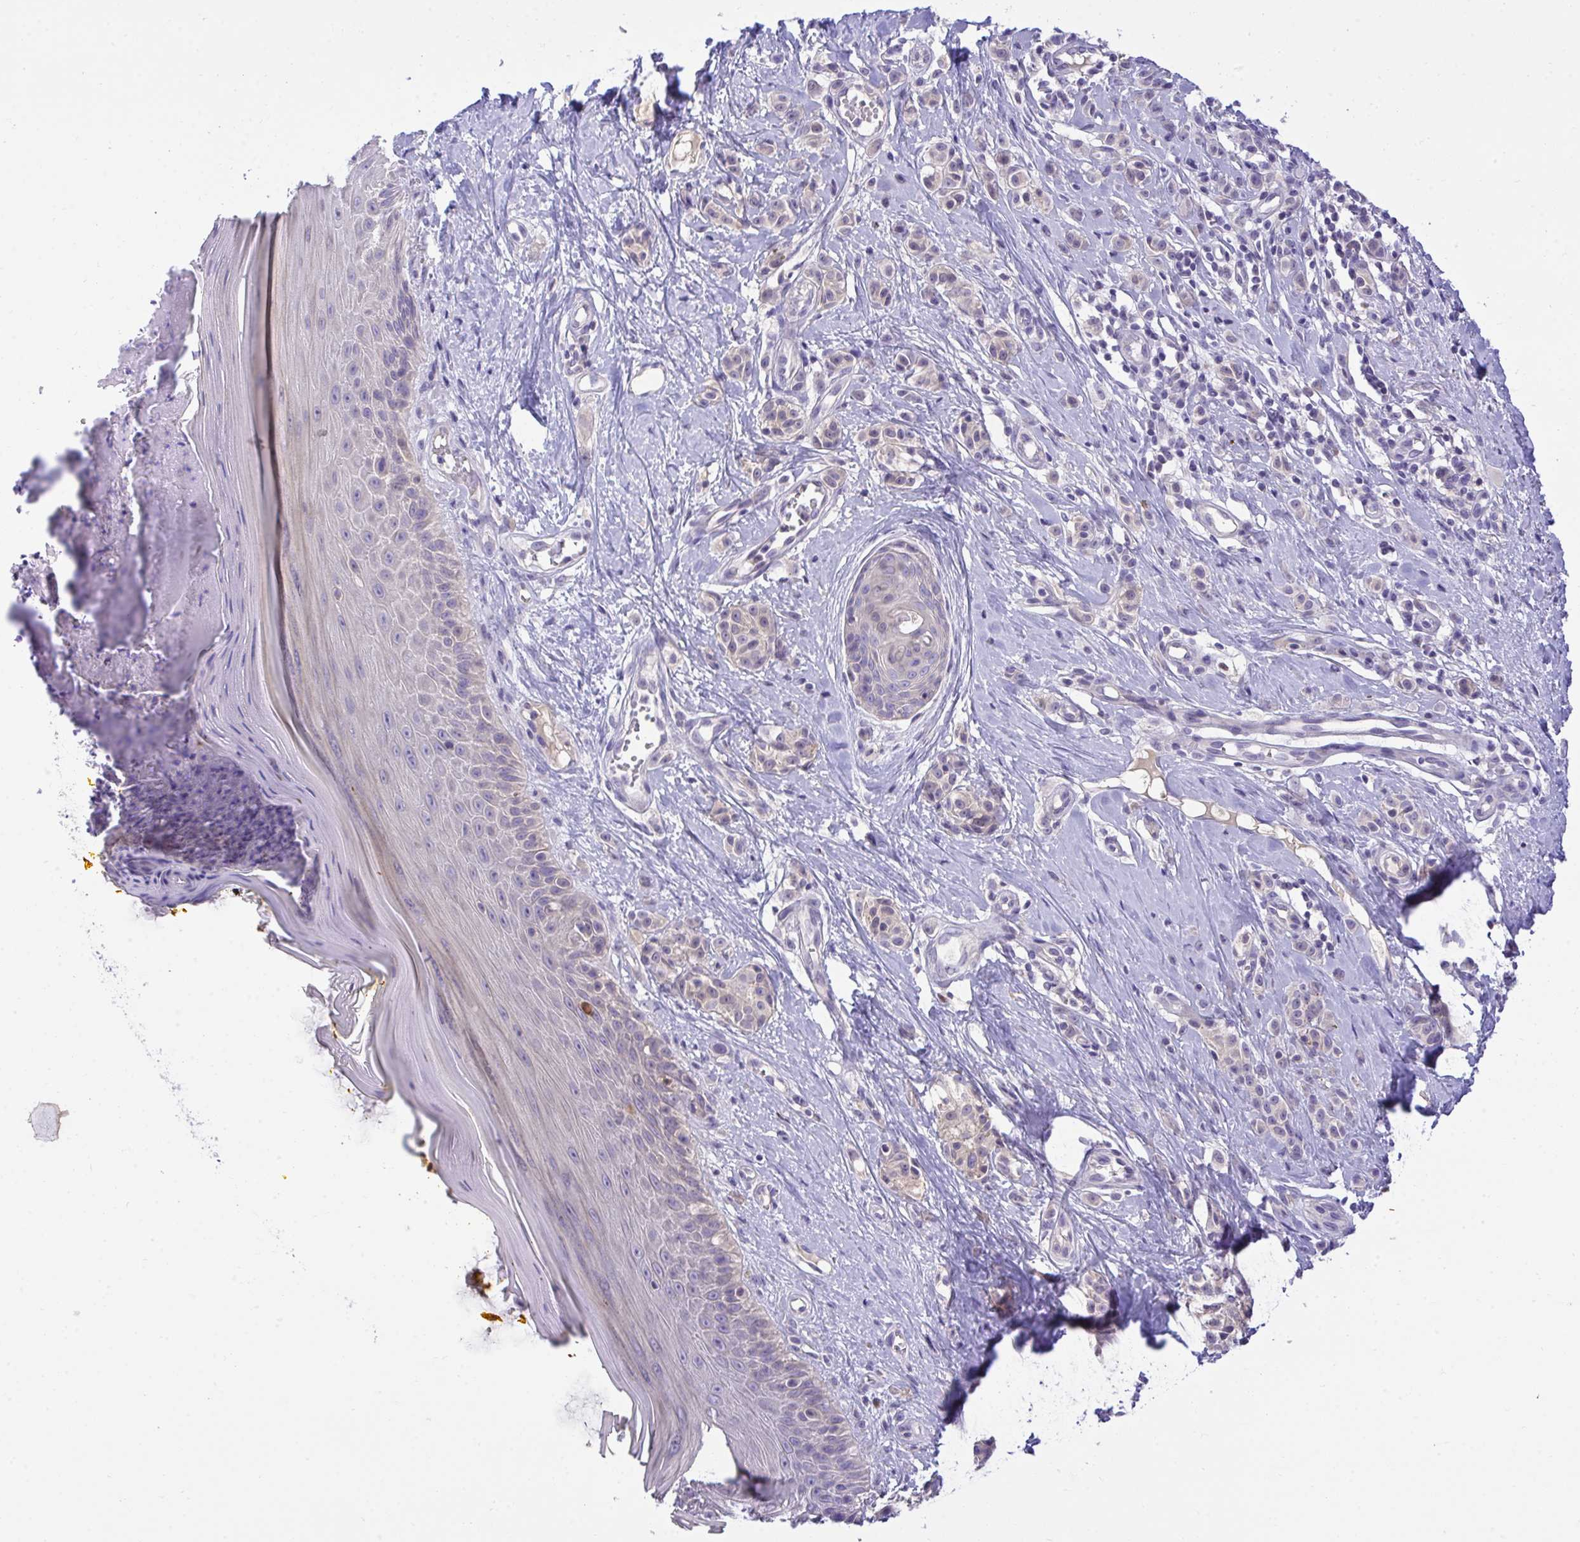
{"staining": {"intensity": "negative", "quantity": "none", "location": "none"}, "tissue": "melanoma", "cell_type": "Tumor cells", "image_type": "cancer", "snomed": [{"axis": "morphology", "description": "Malignant melanoma, NOS"}, {"axis": "topography", "description": "Skin"}], "caption": "Malignant melanoma stained for a protein using IHC demonstrates no staining tumor cells.", "gene": "TMCO5A", "patient": {"sex": "male", "age": 74}}